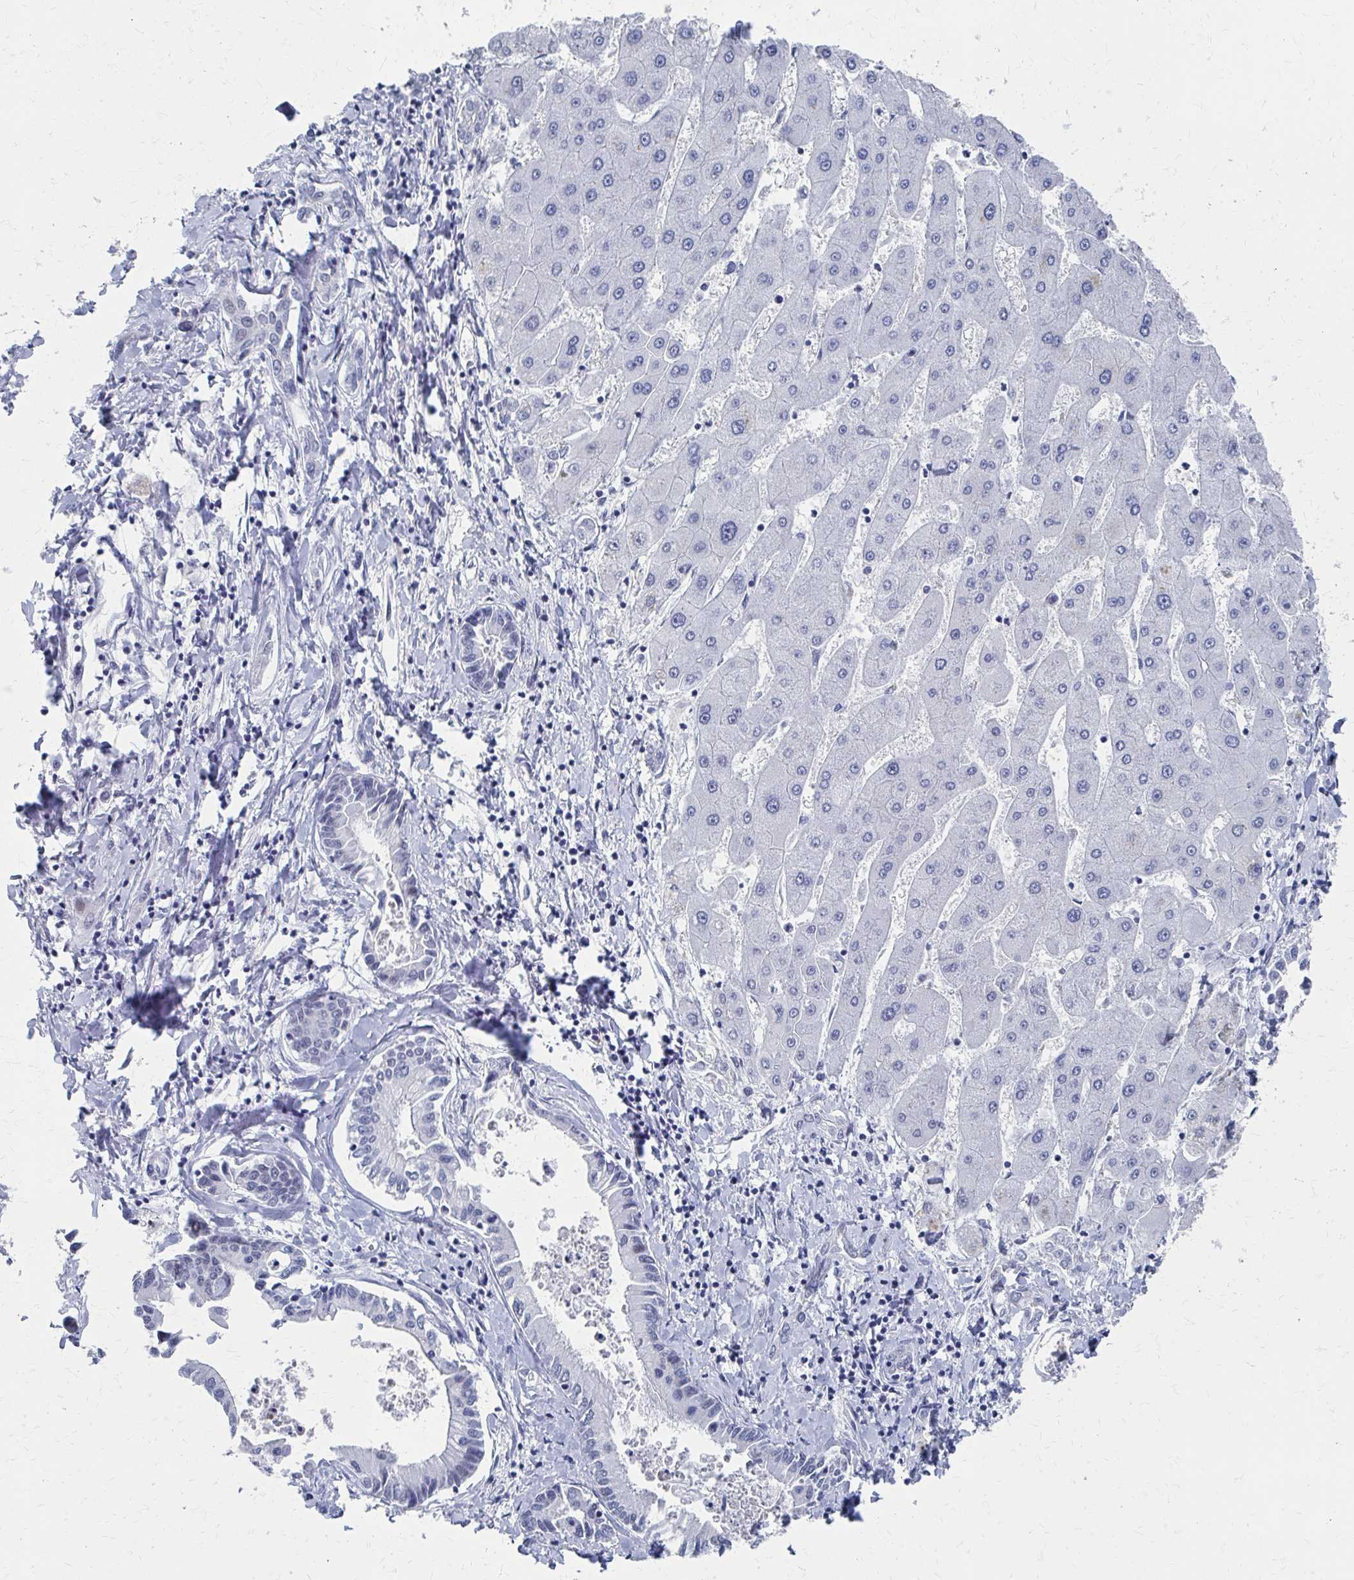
{"staining": {"intensity": "negative", "quantity": "none", "location": "none"}, "tissue": "liver cancer", "cell_type": "Tumor cells", "image_type": "cancer", "snomed": [{"axis": "morphology", "description": "Cholangiocarcinoma"}, {"axis": "topography", "description": "Liver"}], "caption": "Immunohistochemical staining of liver cancer (cholangiocarcinoma) displays no significant expression in tumor cells.", "gene": "CDIN1", "patient": {"sex": "male", "age": 66}}